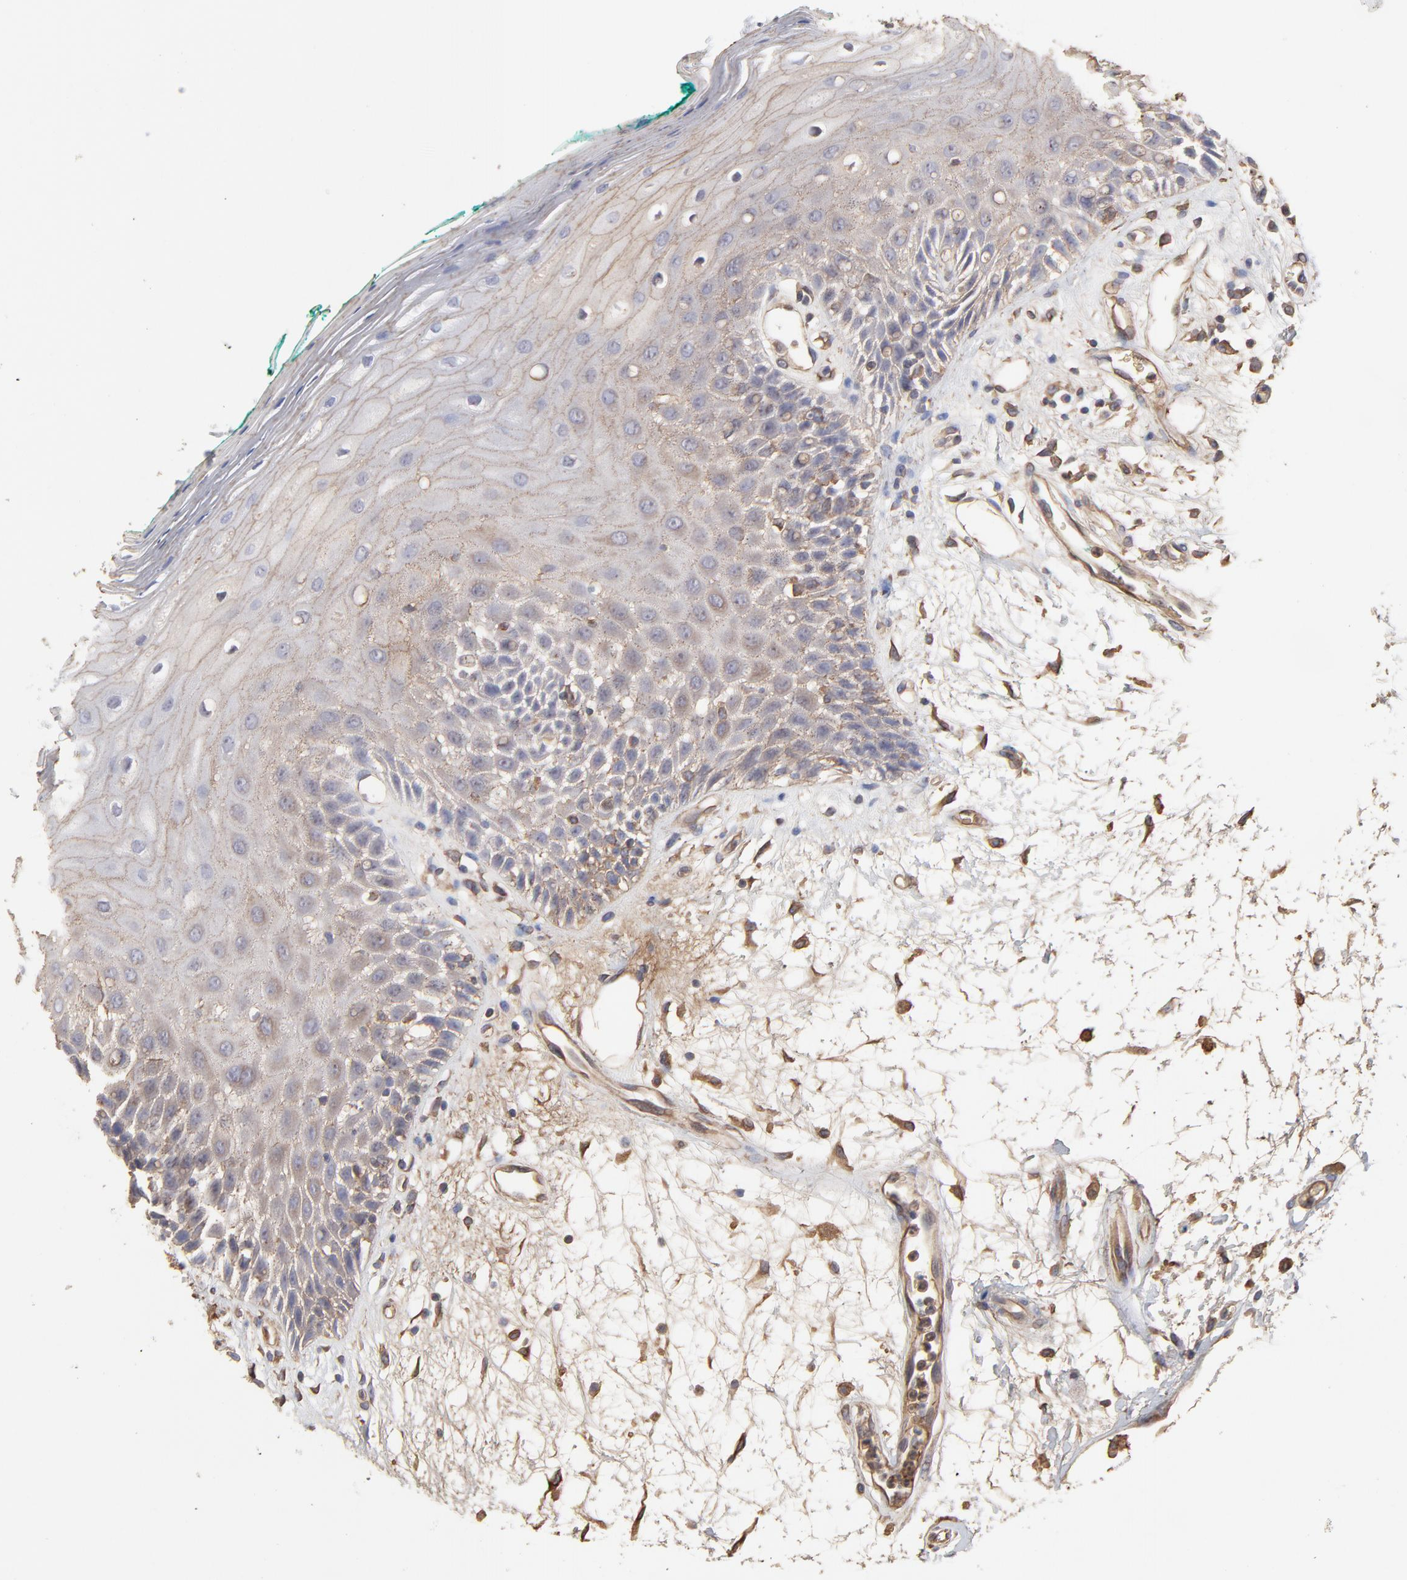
{"staining": {"intensity": "weak", "quantity": ">75%", "location": "cytoplasmic/membranous"}, "tissue": "oral mucosa", "cell_type": "Squamous epithelial cells", "image_type": "normal", "snomed": [{"axis": "morphology", "description": "Normal tissue, NOS"}, {"axis": "morphology", "description": "Squamous cell carcinoma, NOS"}, {"axis": "topography", "description": "Skeletal muscle"}, {"axis": "topography", "description": "Oral tissue"}, {"axis": "topography", "description": "Head-Neck"}], "caption": "IHC histopathology image of benign oral mucosa: oral mucosa stained using IHC displays low levels of weak protein expression localized specifically in the cytoplasmic/membranous of squamous epithelial cells, appearing as a cytoplasmic/membranous brown color.", "gene": "LRCH2", "patient": {"sex": "female", "age": 84}}